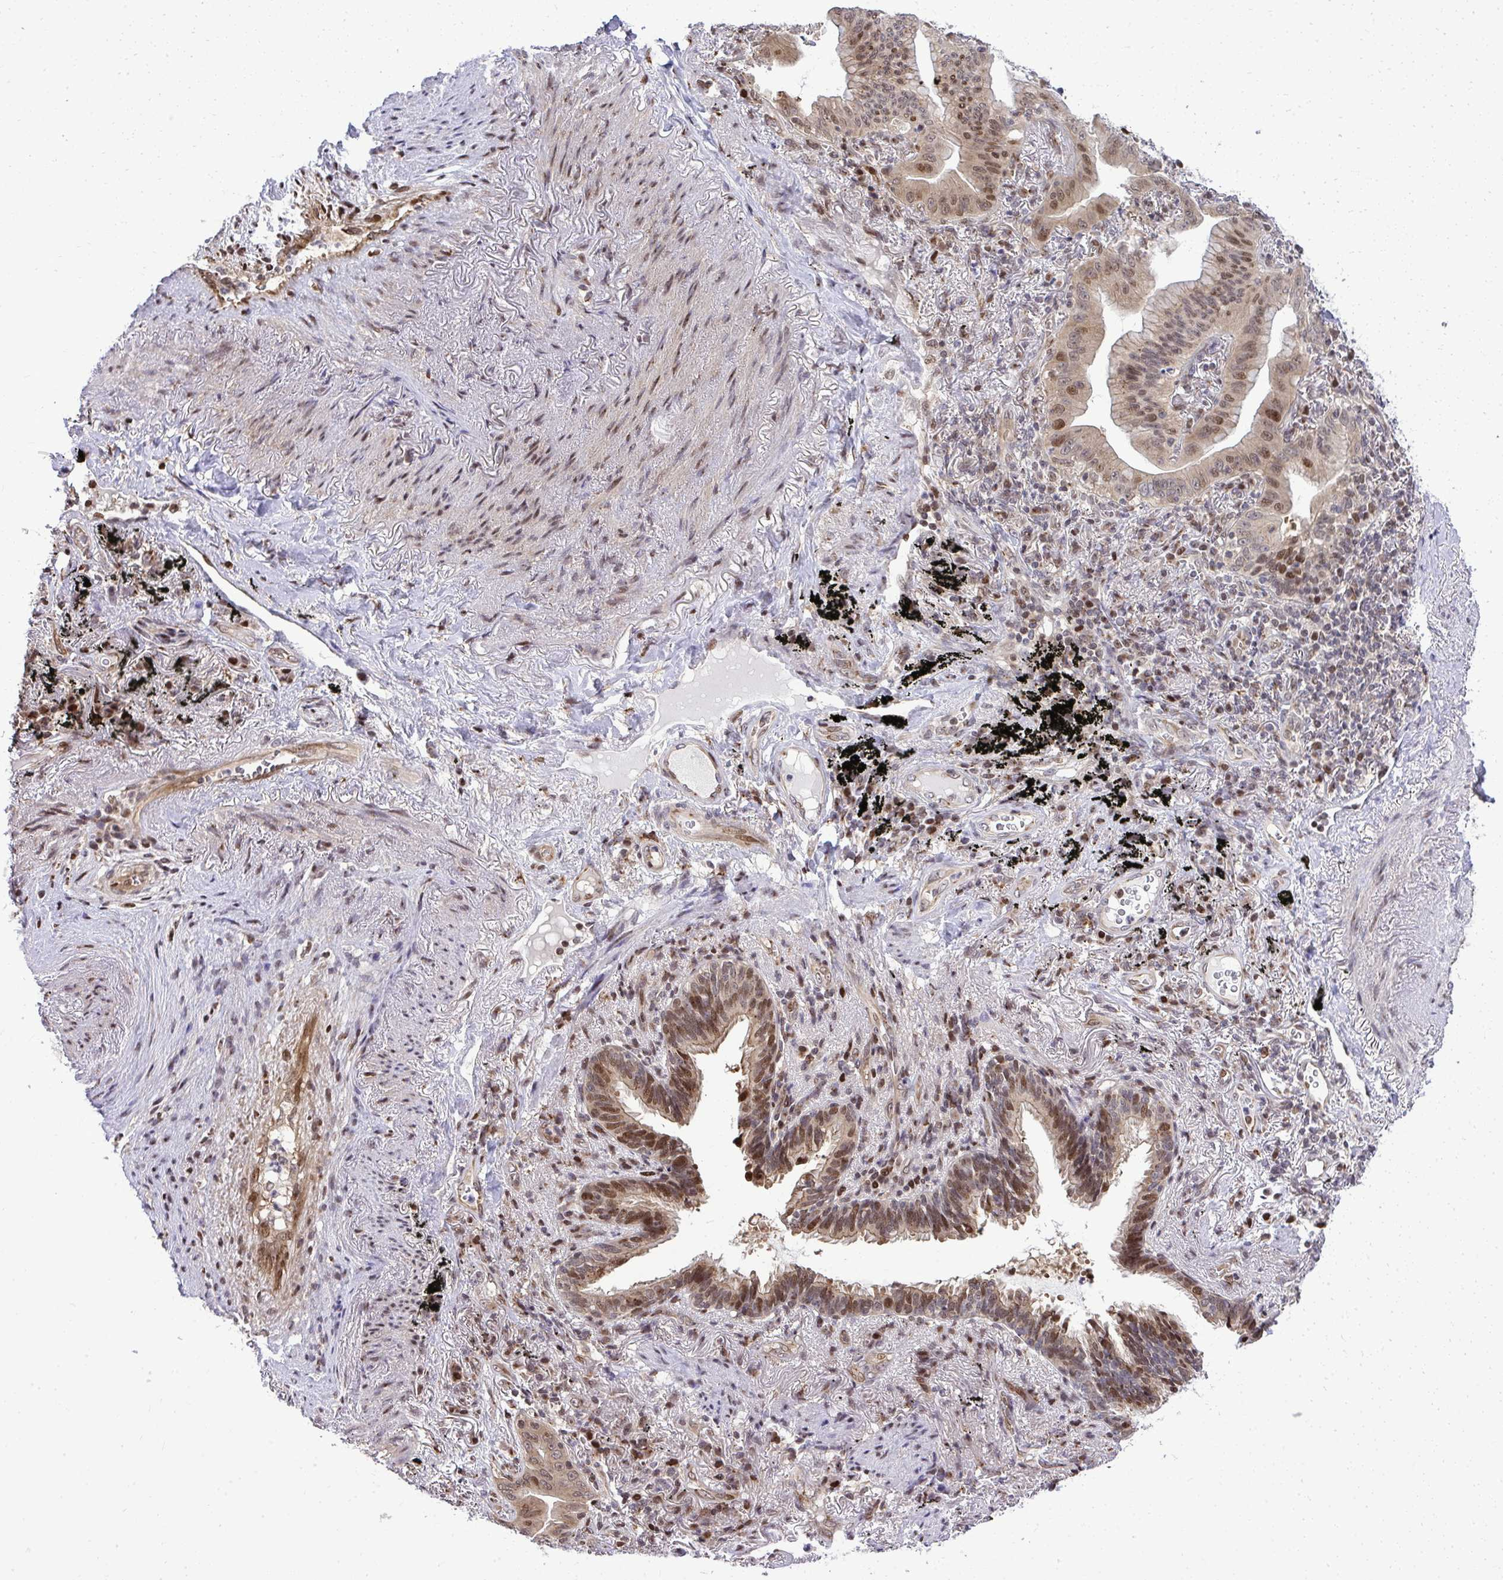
{"staining": {"intensity": "moderate", "quantity": "25%-75%", "location": "nuclear"}, "tissue": "lung cancer", "cell_type": "Tumor cells", "image_type": "cancer", "snomed": [{"axis": "morphology", "description": "Adenocarcinoma, NOS"}, {"axis": "topography", "description": "Lung"}], "caption": "Immunohistochemical staining of human lung cancer (adenocarcinoma) reveals medium levels of moderate nuclear protein positivity in approximately 25%-75% of tumor cells. (Stains: DAB in brown, nuclei in blue, Microscopy: brightfield microscopy at high magnification).", "gene": "PIGY", "patient": {"sex": "male", "age": 77}}